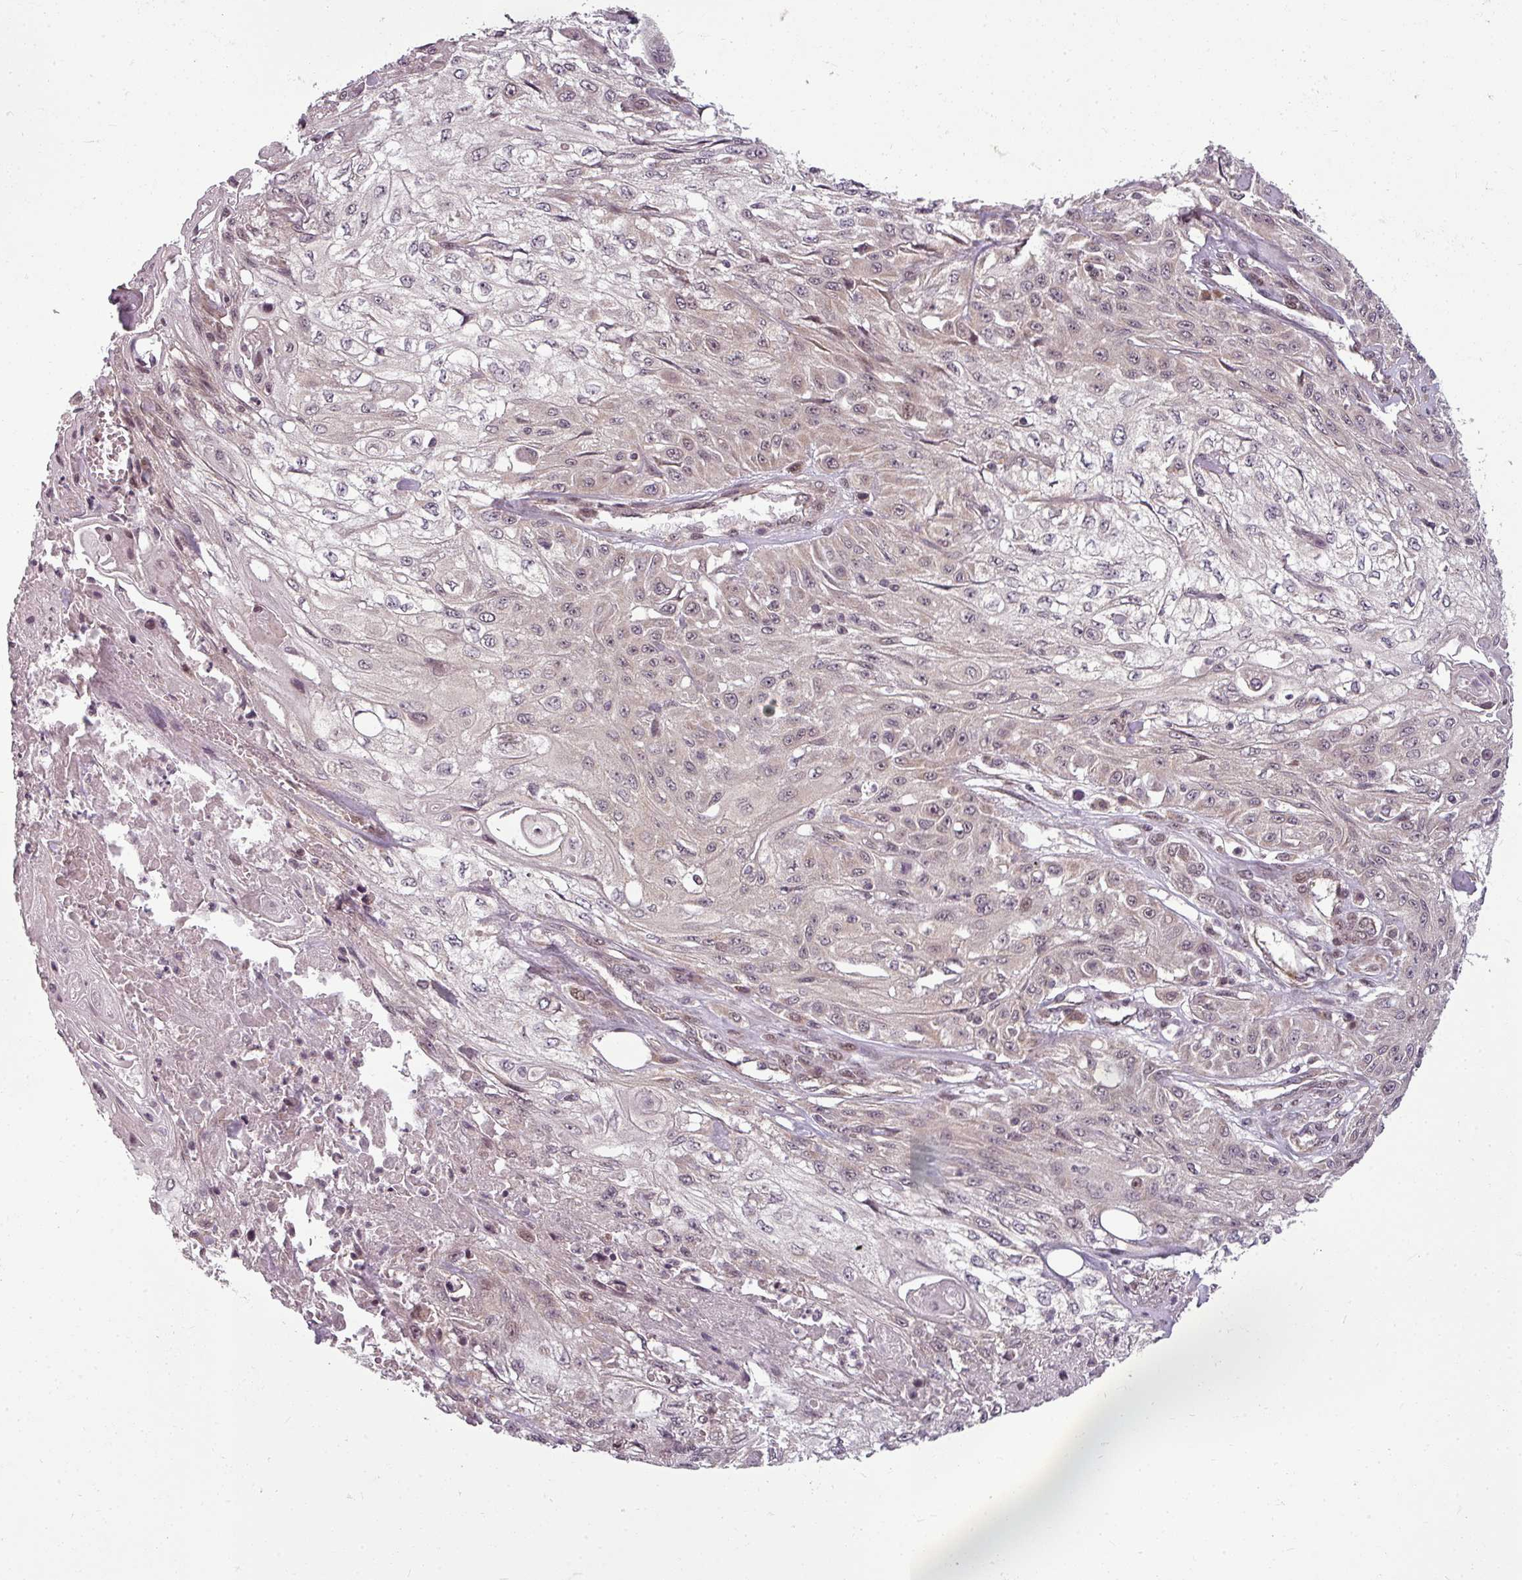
{"staining": {"intensity": "weak", "quantity": "<25%", "location": "cytoplasmic/membranous,nuclear"}, "tissue": "skin cancer", "cell_type": "Tumor cells", "image_type": "cancer", "snomed": [{"axis": "morphology", "description": "Squamous cell carcinoma, NOS"}, {"axis": "morphology", "description": "Squamous cell carcinoma, metastatic, NOS"}, {"axis": "topography", "description": "Skin"}, {"axis": "topography", "description": "Lymph node"}], "caption": "DAB immunohistochemical staining of human skin cancer (squamous cell carcinoma) demonstrates no significant positivity in tumor cells.", "gene": "CLIC1", "patient": {"sex": "male", "age": 75}}